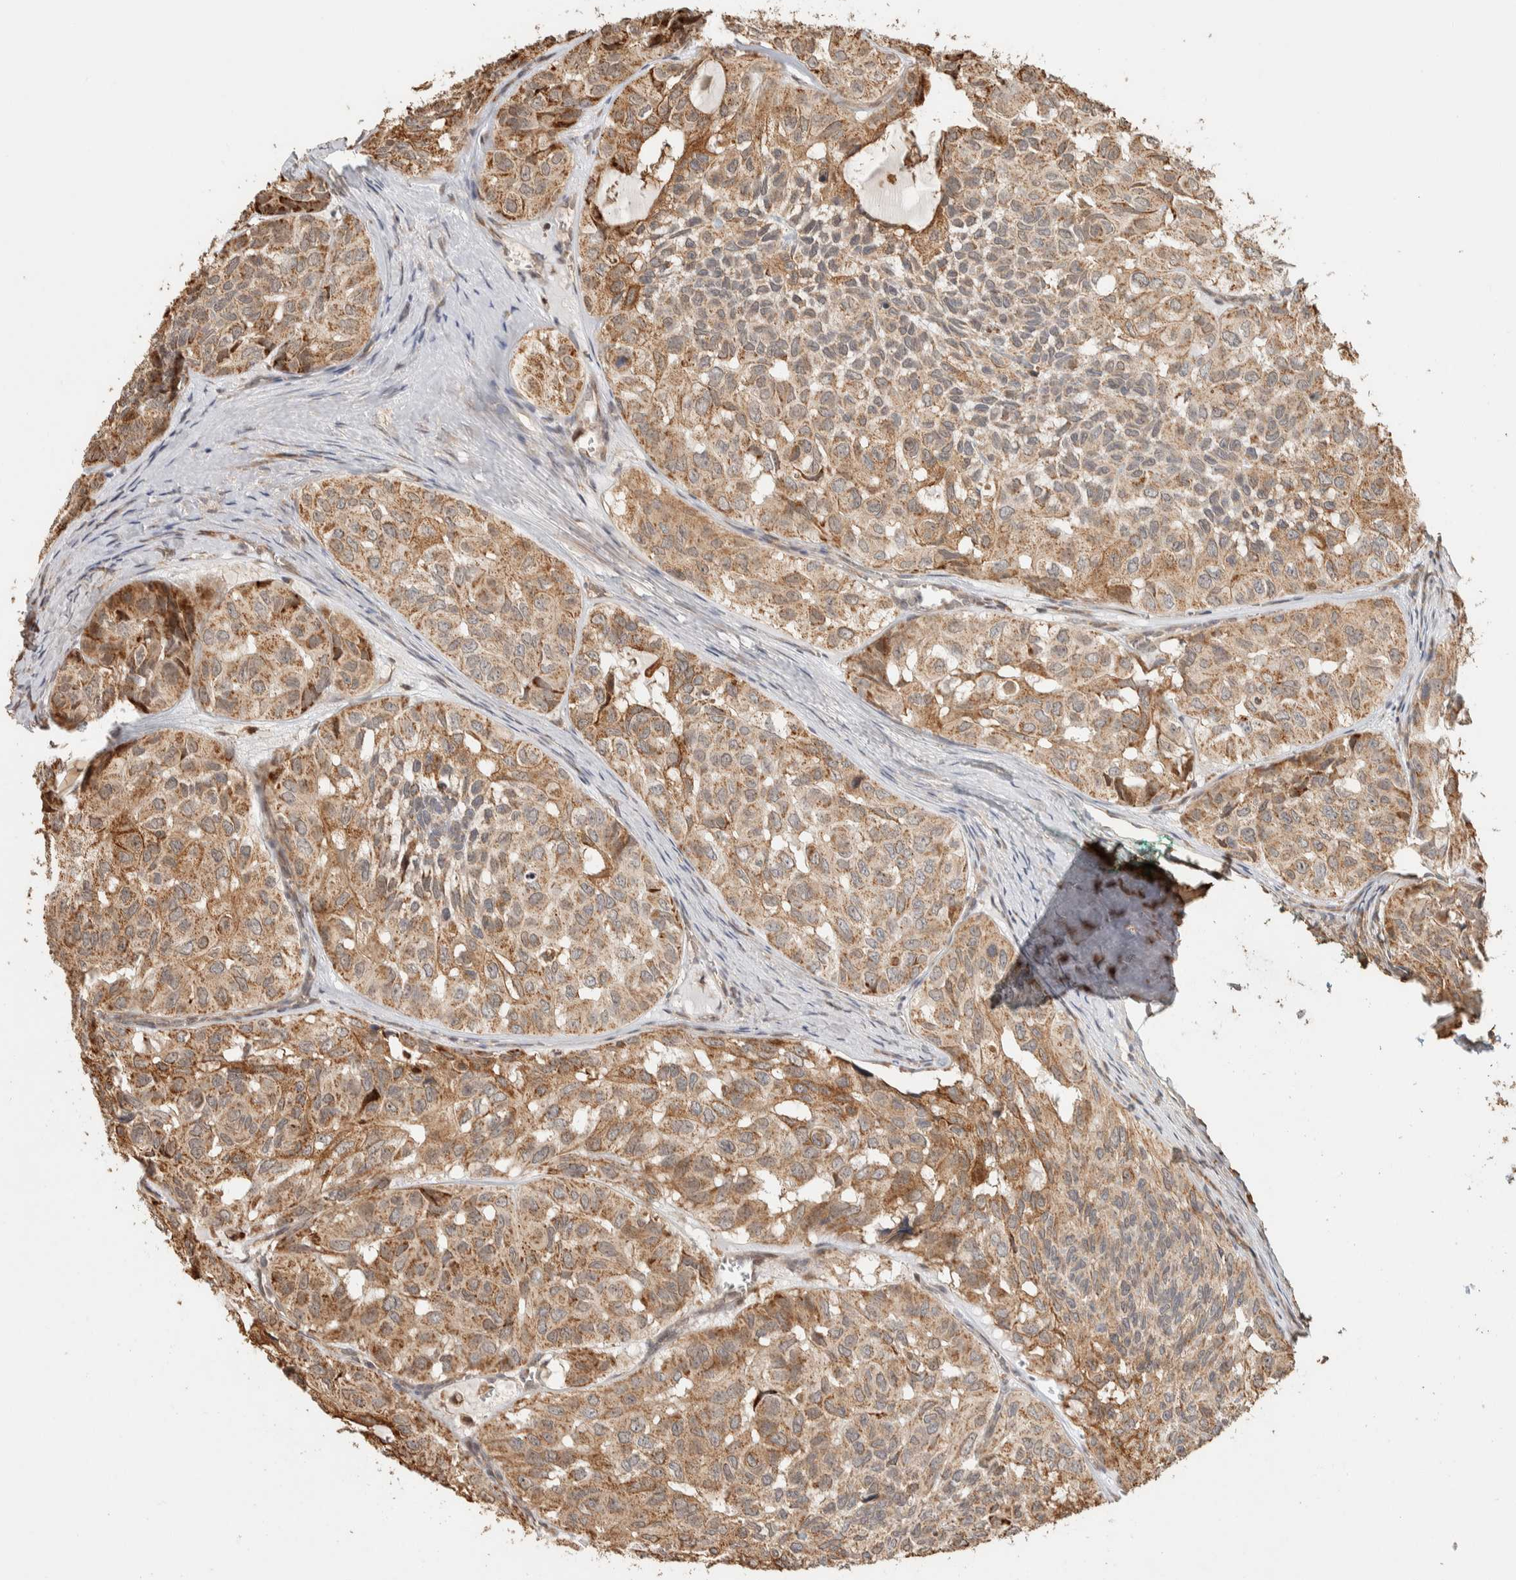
{"staining": {"intensity": "moderate", "quantity": ">75%", "location": "cytoplasmic/membranous"}, "tissue": "head and neck cancer", "cell_type": "Tumor cells", "image_type": "cancer", "snomed": [{"axis": "morphology", "description": "Adenocarcinoma, NOS"}, {"axis": "topography", "description": "Salivary gland, NOS"}, {"axis": "topography", "description": "Head-Neck"}], "caption": "The micrograph displays immunohistochemical staining of head and neck adenocarcinoma. There is moderate cytoplasmic/membranous positivity is seen in about >75% of tumor cells.", "gene": "KIF9", "patient": {"sex": "female", "age": 76}}